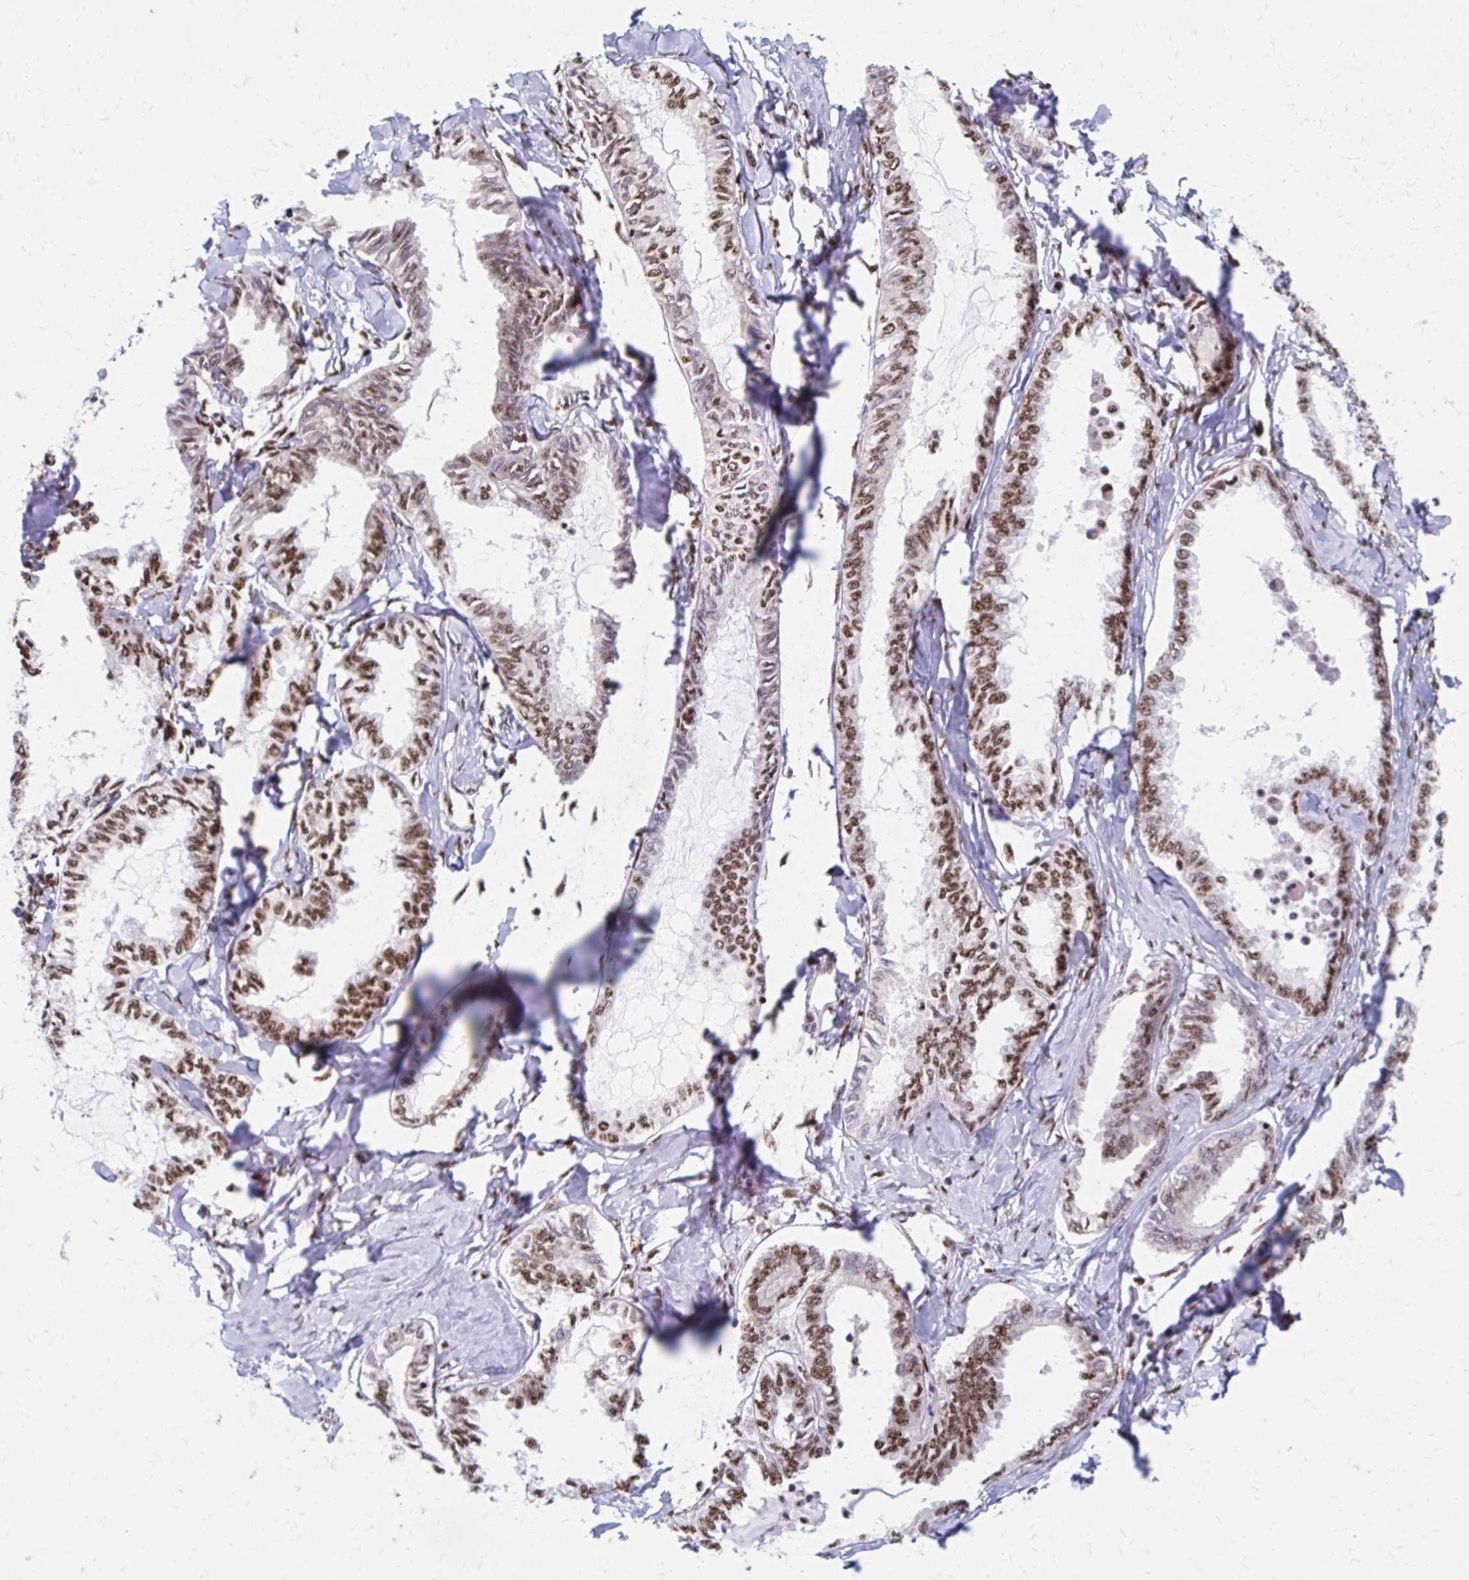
{"staining": {"intensity": "moderate", "quantity": ">75%", "location": "nuclear"}, "tissue": "ovarian cancer", "cell_type": "Tumor cells", "image_type": "cancer", "snomed": [{"axis": "morphology", "description": "Carcinoma, endometroid"}, {"axis": "topography", "description": "Ovary"}], "caption": "Human ovarian endometroid carcinoma stained for a protein (brown) exhibits moderate nuclear positive expression in approximately >75% of tumor cells.", "gene": "CNKSR3", "patient": {"sex": "female", "age": 70}}